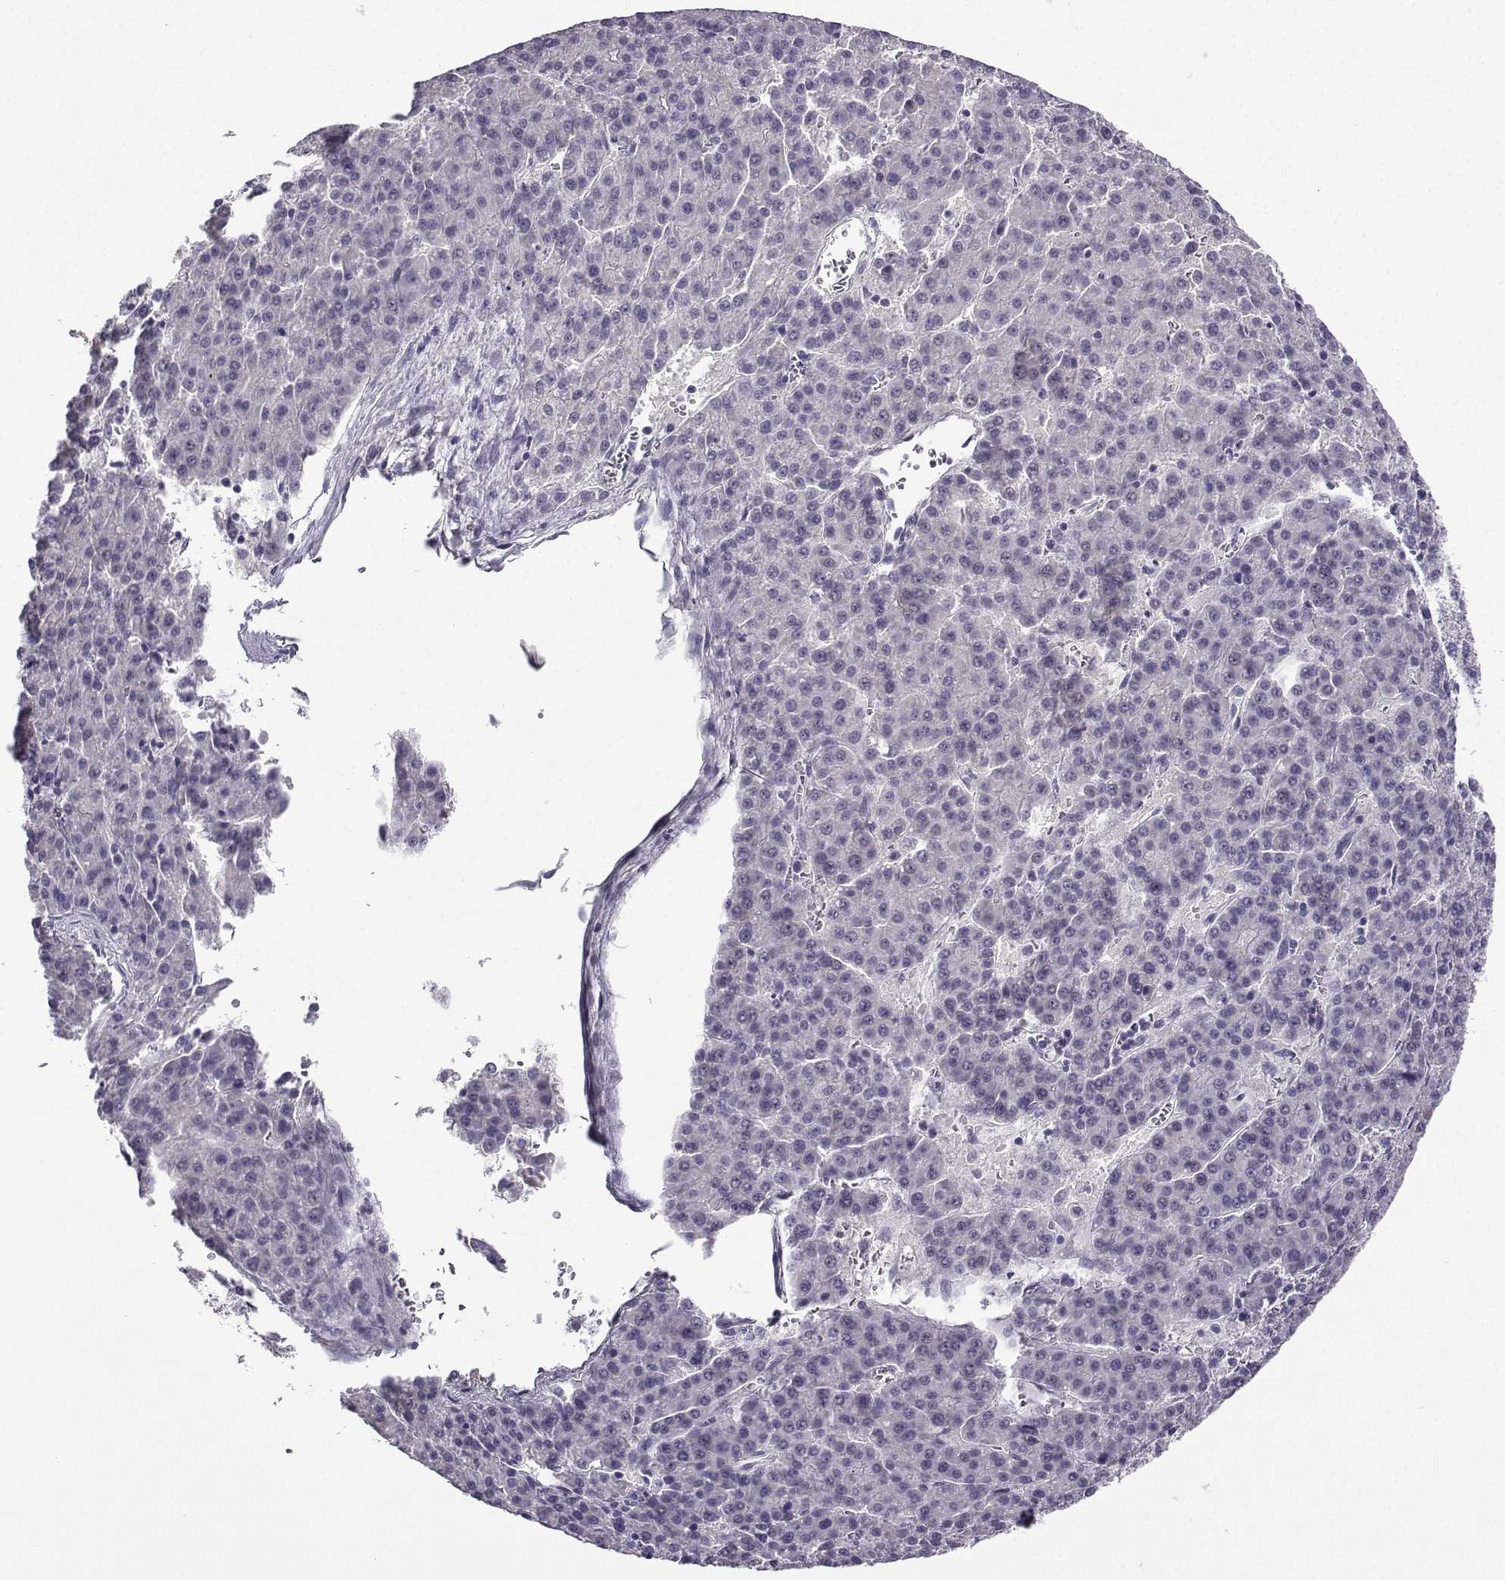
{"staining": {"intensity": "negative", "quantity": "none", "location": "none"}, "tissue": "liver cancer", "cell_type": "Tumor cells", "image_type": "cancer", "snomed": [{"axis": "morphology", "description": "Carcinoma, Hepatocellular, NOS"}, {"axis": "topography", "description": "Liver"}], "caption": "IHC histopathology image of liver cancer stained for a protein (brown), which reveals no positivity in tumor cells.", "gene": "CRYBB1", "patient": {"sex": "female", "age": 58}}